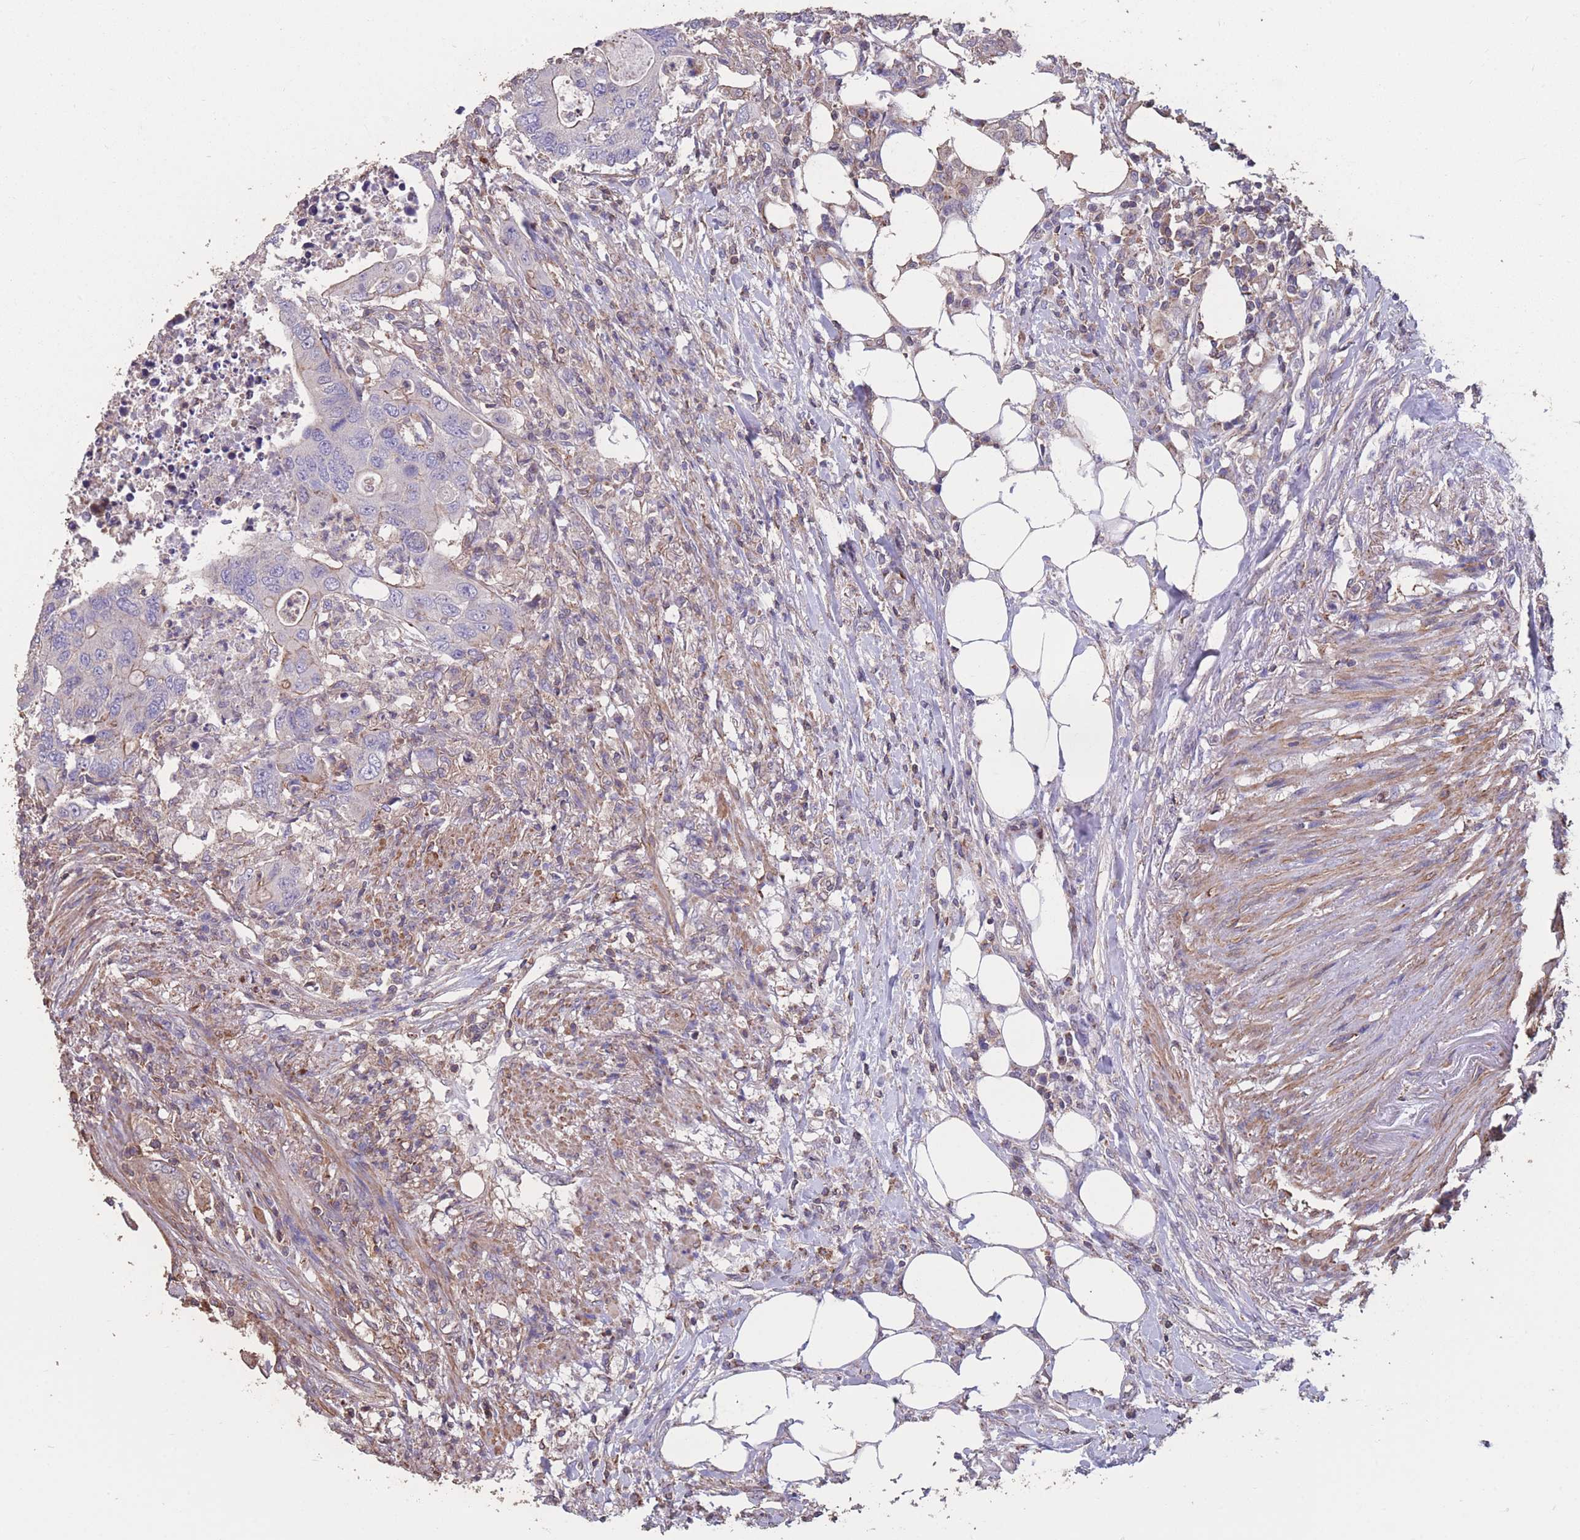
{"staining": {"intensity": "negative", "quantity": "none", "location": "none"}, "tissue": "colorectal cancer", "cell_type": "Tumor cells", "image_type": "cancer", "snomed": [{"axis": "morphology", "description": "Adenocarcinoma, NOS"}, {"axis": "topography", "description": "Colon"}], "caption": "Photomicrograph shows no protein staining in tumor cells of colorectal cancer tissue.", "gene": "NUDT21", "patient": {"sex": "male", "age": 71}}